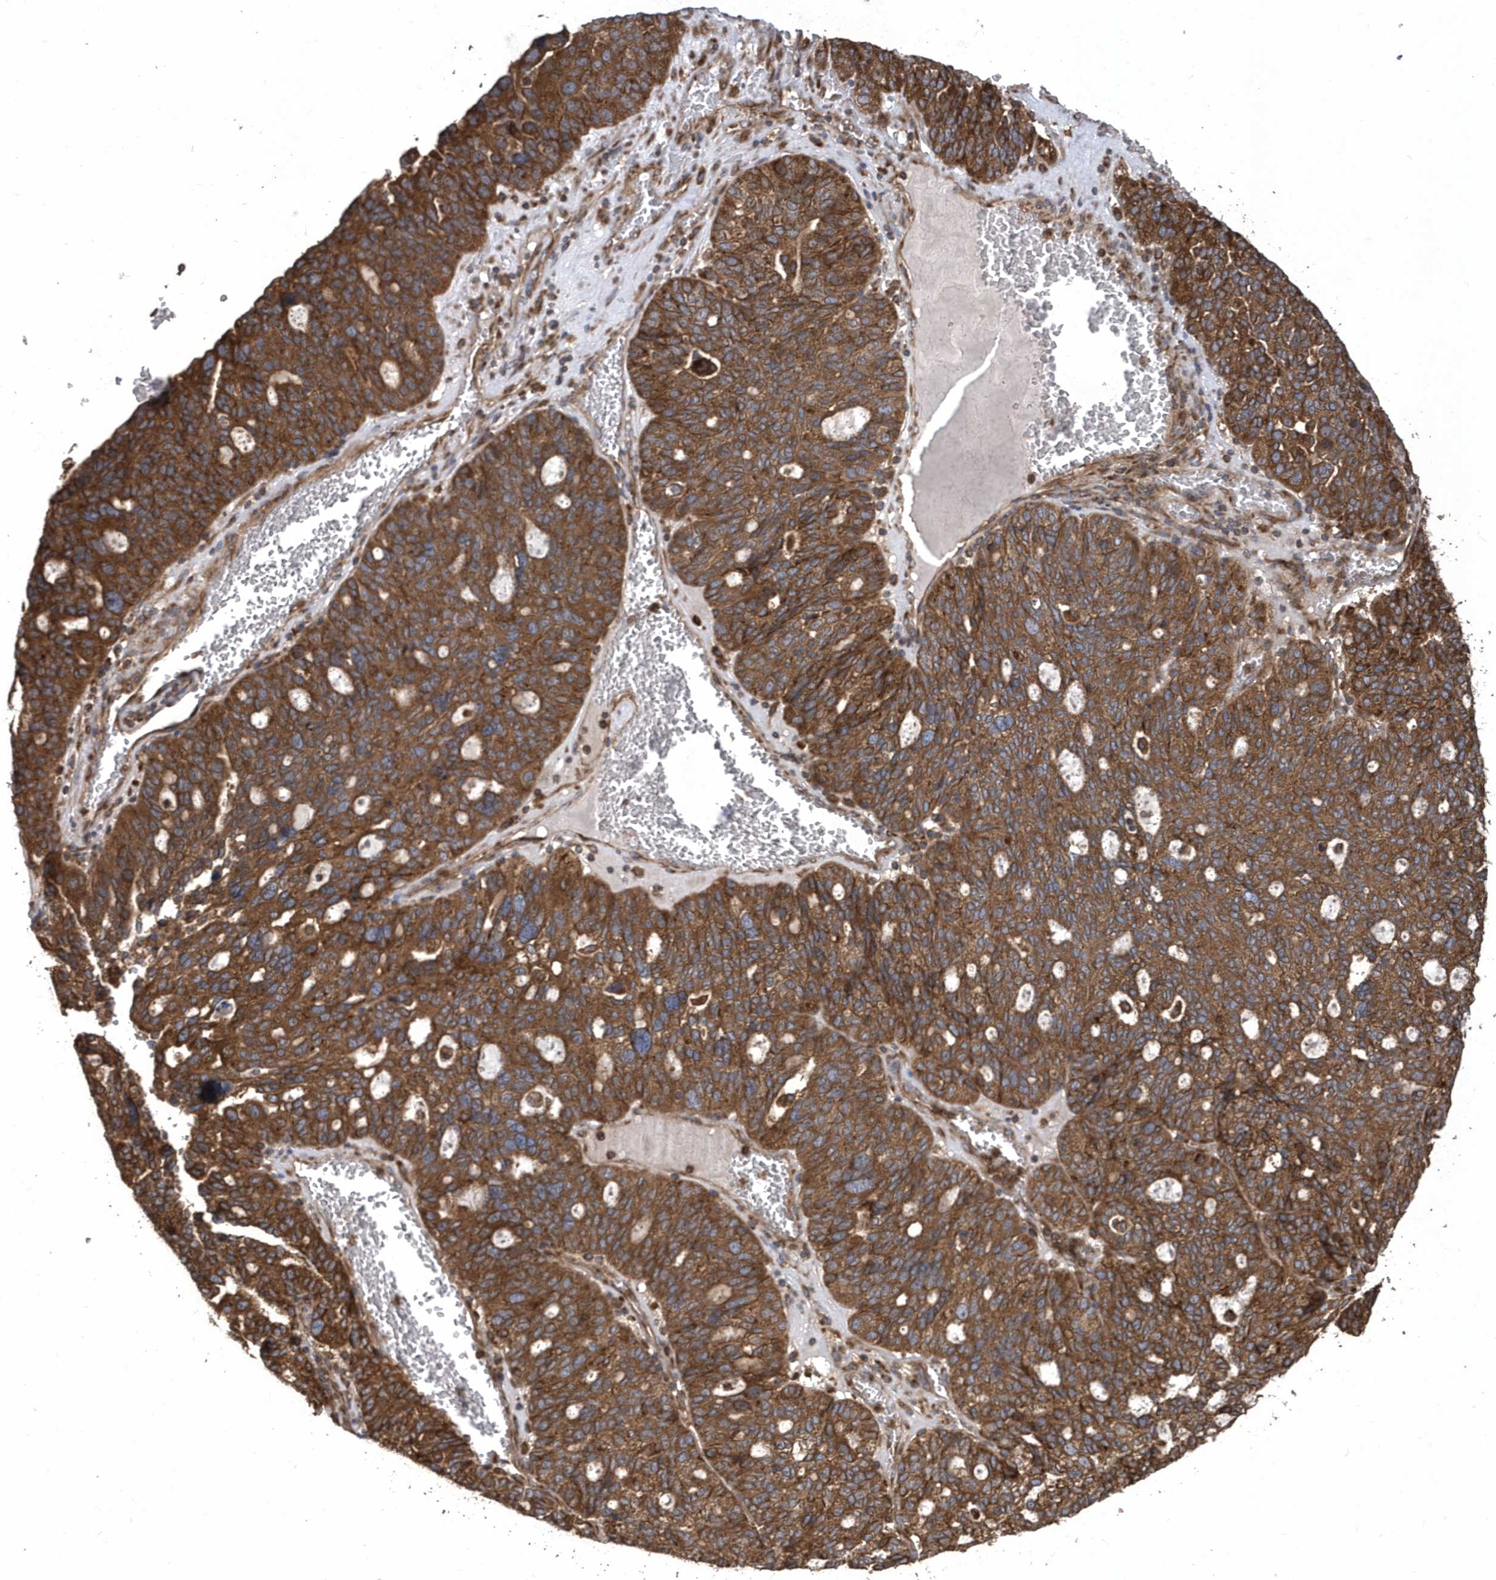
{"staining": {"intensity": "moderate", "quantity": ">75%", "location": "cytoplasmic/membranous"}, "tissue": "ovarian cancer", "cell_type": "Tumor cells", "image_type": "cancer", "snomed": [{"axis": "morphology", "description": "Cystadenocarcinoma, serous, NOS"}, {"axis": "topography", "description": "Ovary"}], "caption": "Ovarian serous cystadenocarcinoma stained for a protein (brown) displays moderate cytoplasmic/membranous positive staining in about >75% of tumor cells.", "gene": "WASHC5", "patient": {"sex": "female", "age": 59}}